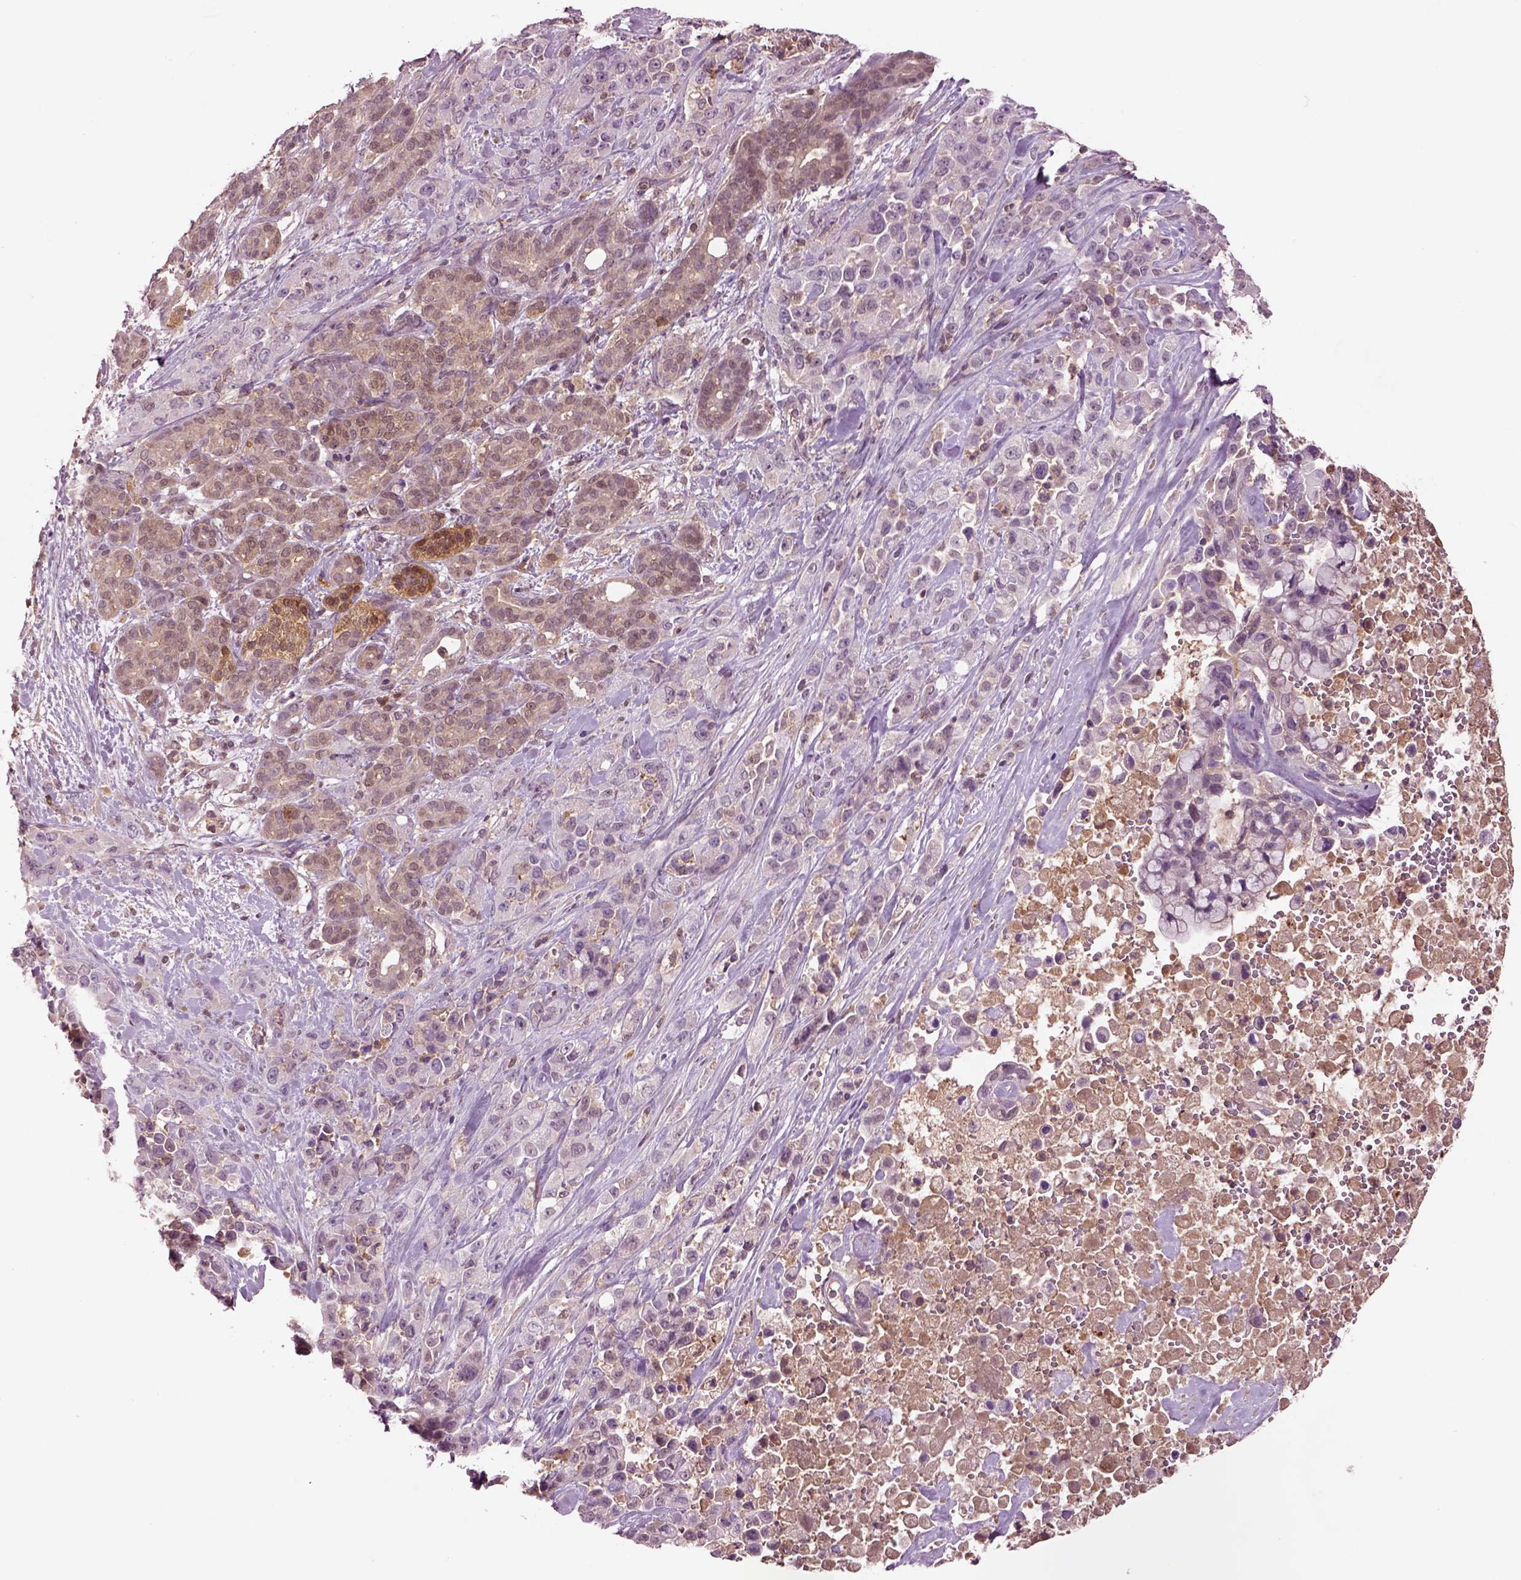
{"staining": {"intensity": "weak", "quantity": "25%-75%", "location": "cytoplasmic/membranous"}, "tissue": "pancreatic cancer", "cell_type": "Tumor cells", "image_type": "cancer", "snomed": [{"axis": "morphology", "description": "Adenocarcinoma, NOS"}, {"axis": "topography", "description": "Pancreas"}], "caption": "Human pancreatic cancer (adenocarcinoma) stained with a brown dye displays weak cytoplasmic/membranous positive positivity in approximately 25%-75% of tumor cells.", "gene": "MDP1", "patient": {"sex": "male", "age": 44}}